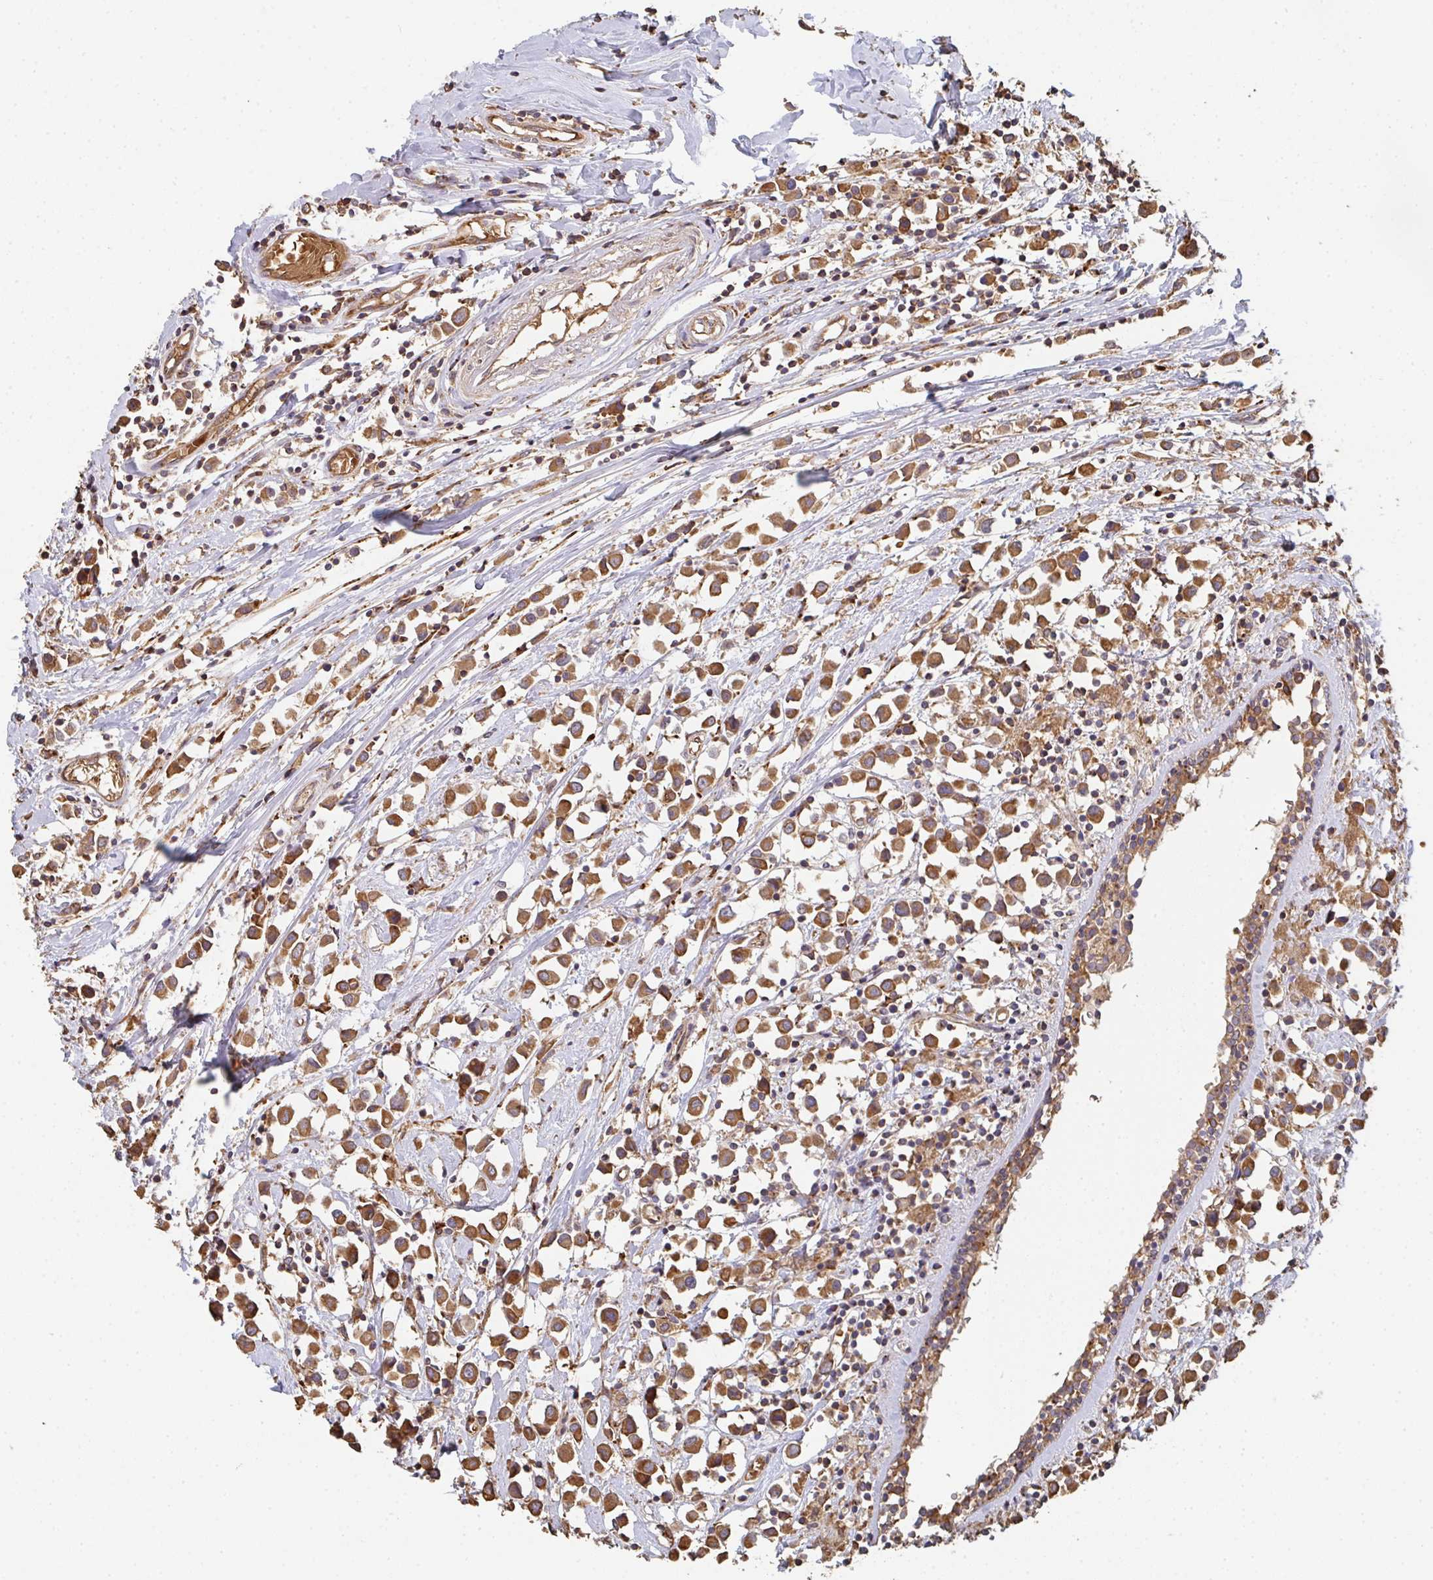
{"staining": {"intensity": "moderate", "quantity": ">75%", "location": "cytoplasmic/membranous"}, "tissue": "breast cancer", "cell_type": "Tumor cells", "image_type": "cancer", "snomed": [{"axis": "morphology", "description": "Duct carcinoma"}, {"axis": "topography", "description": "Breast"}], "caption": "Immunohistochemical staining of human infiltrating ductal carcinoma (breast) shows medium levels of moderate cytoplasmic/membranous positivity in about >75% of tumor cells. (IHC, brightfield microscopy, high magnification).", "gene": "POLG", "patient": {"sex": "female", "age": 61}}